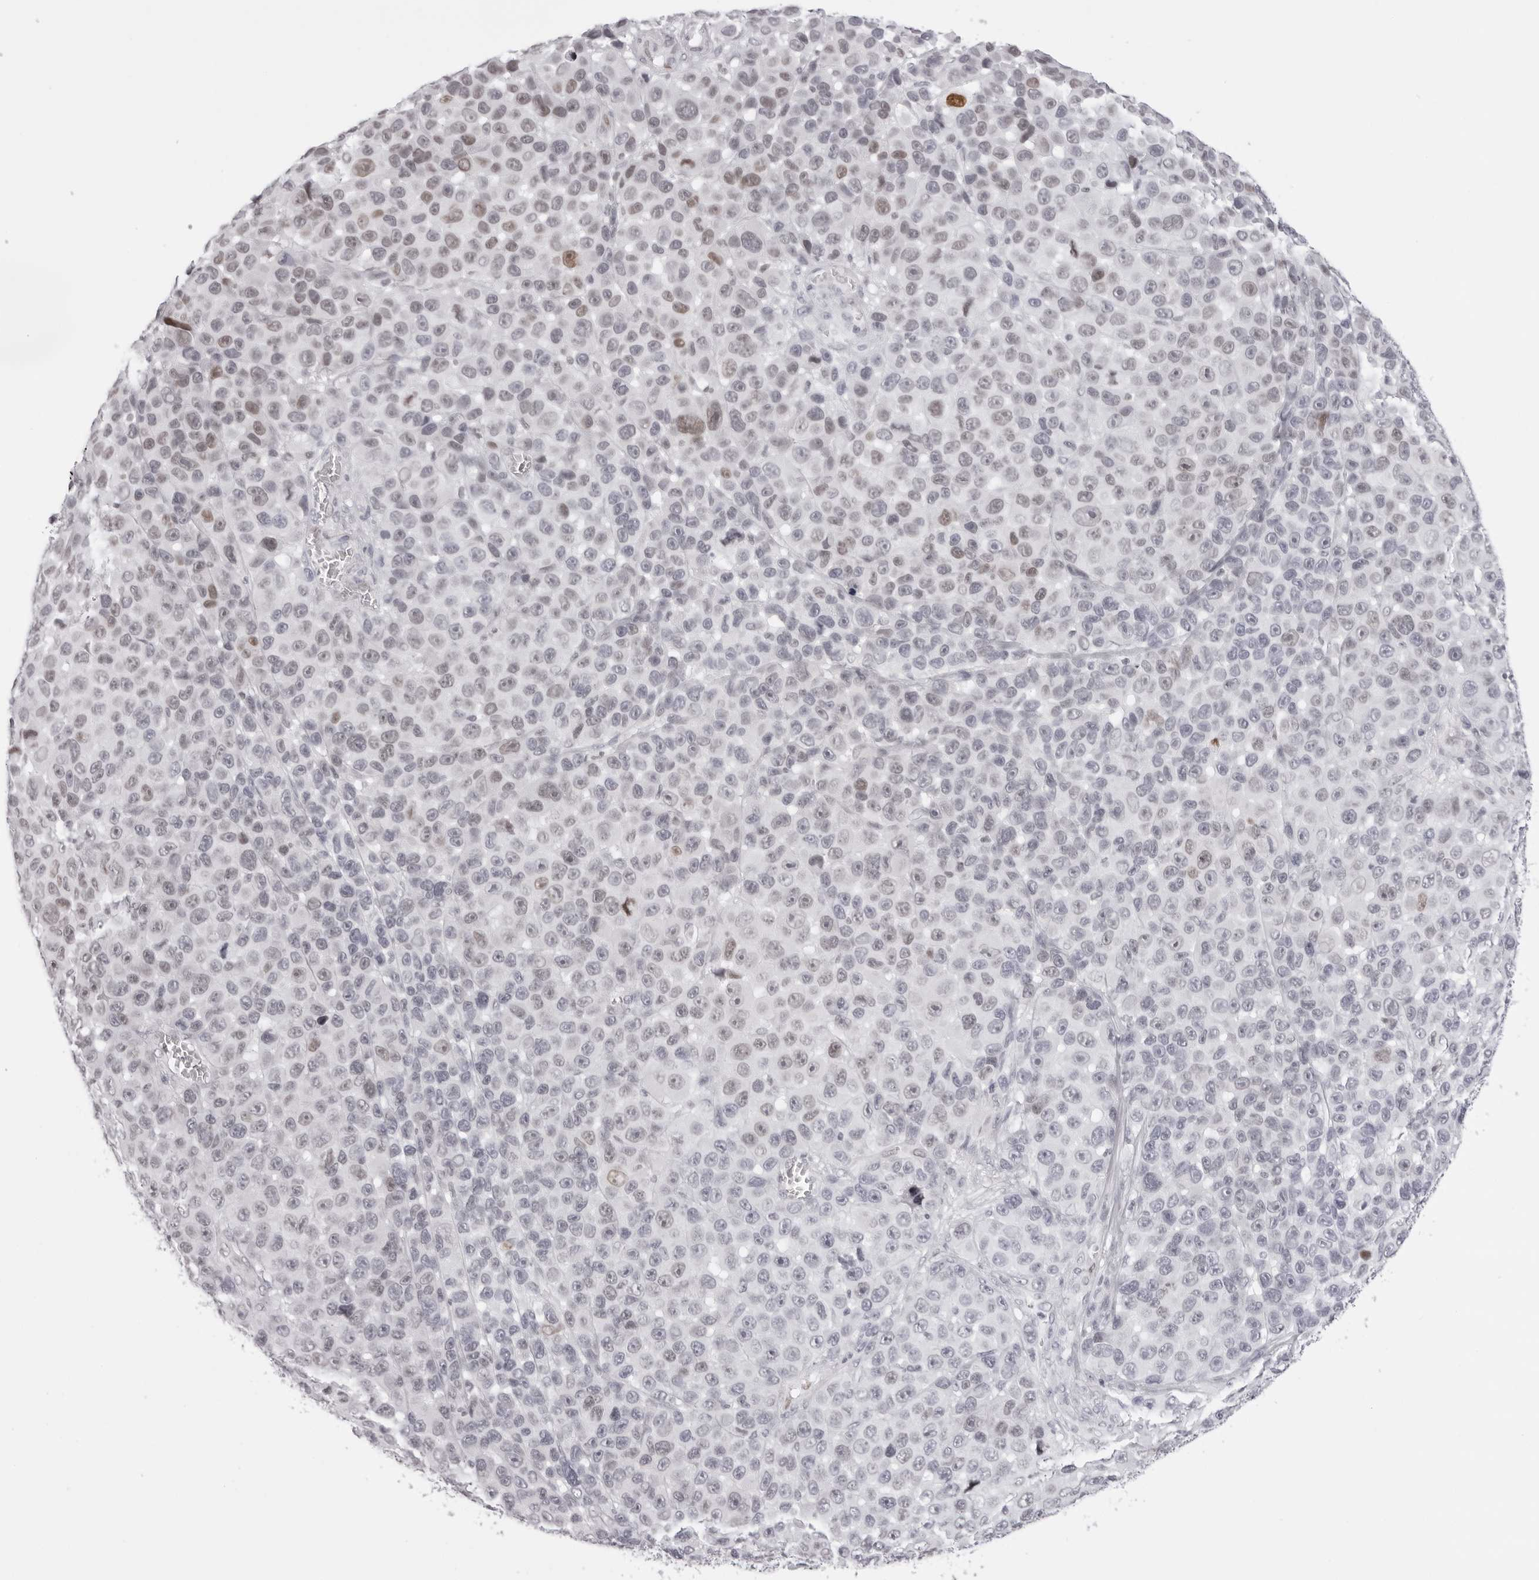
{"staining": {"intensity": "weak", "quantity": "<25%", "location": "nuclear"}, "tissue": "melanoma", "cell_type": "Tumor cells", "image_type": "cancer", "snomed": [{"axis": "morphology", "description": "Malignant melanoma, NOS"}, {"axis": "topography", "description": "Skin"}], "caption": "This histopathology image is of malignant melanoma stained with immunohistochemistry (IHC) to label a protein in brown with the nuclei are counter-stained blue. There is no staining in tumor cells.", "gene": "MAFK", "patient": {"sex": "male", "age": 53}}